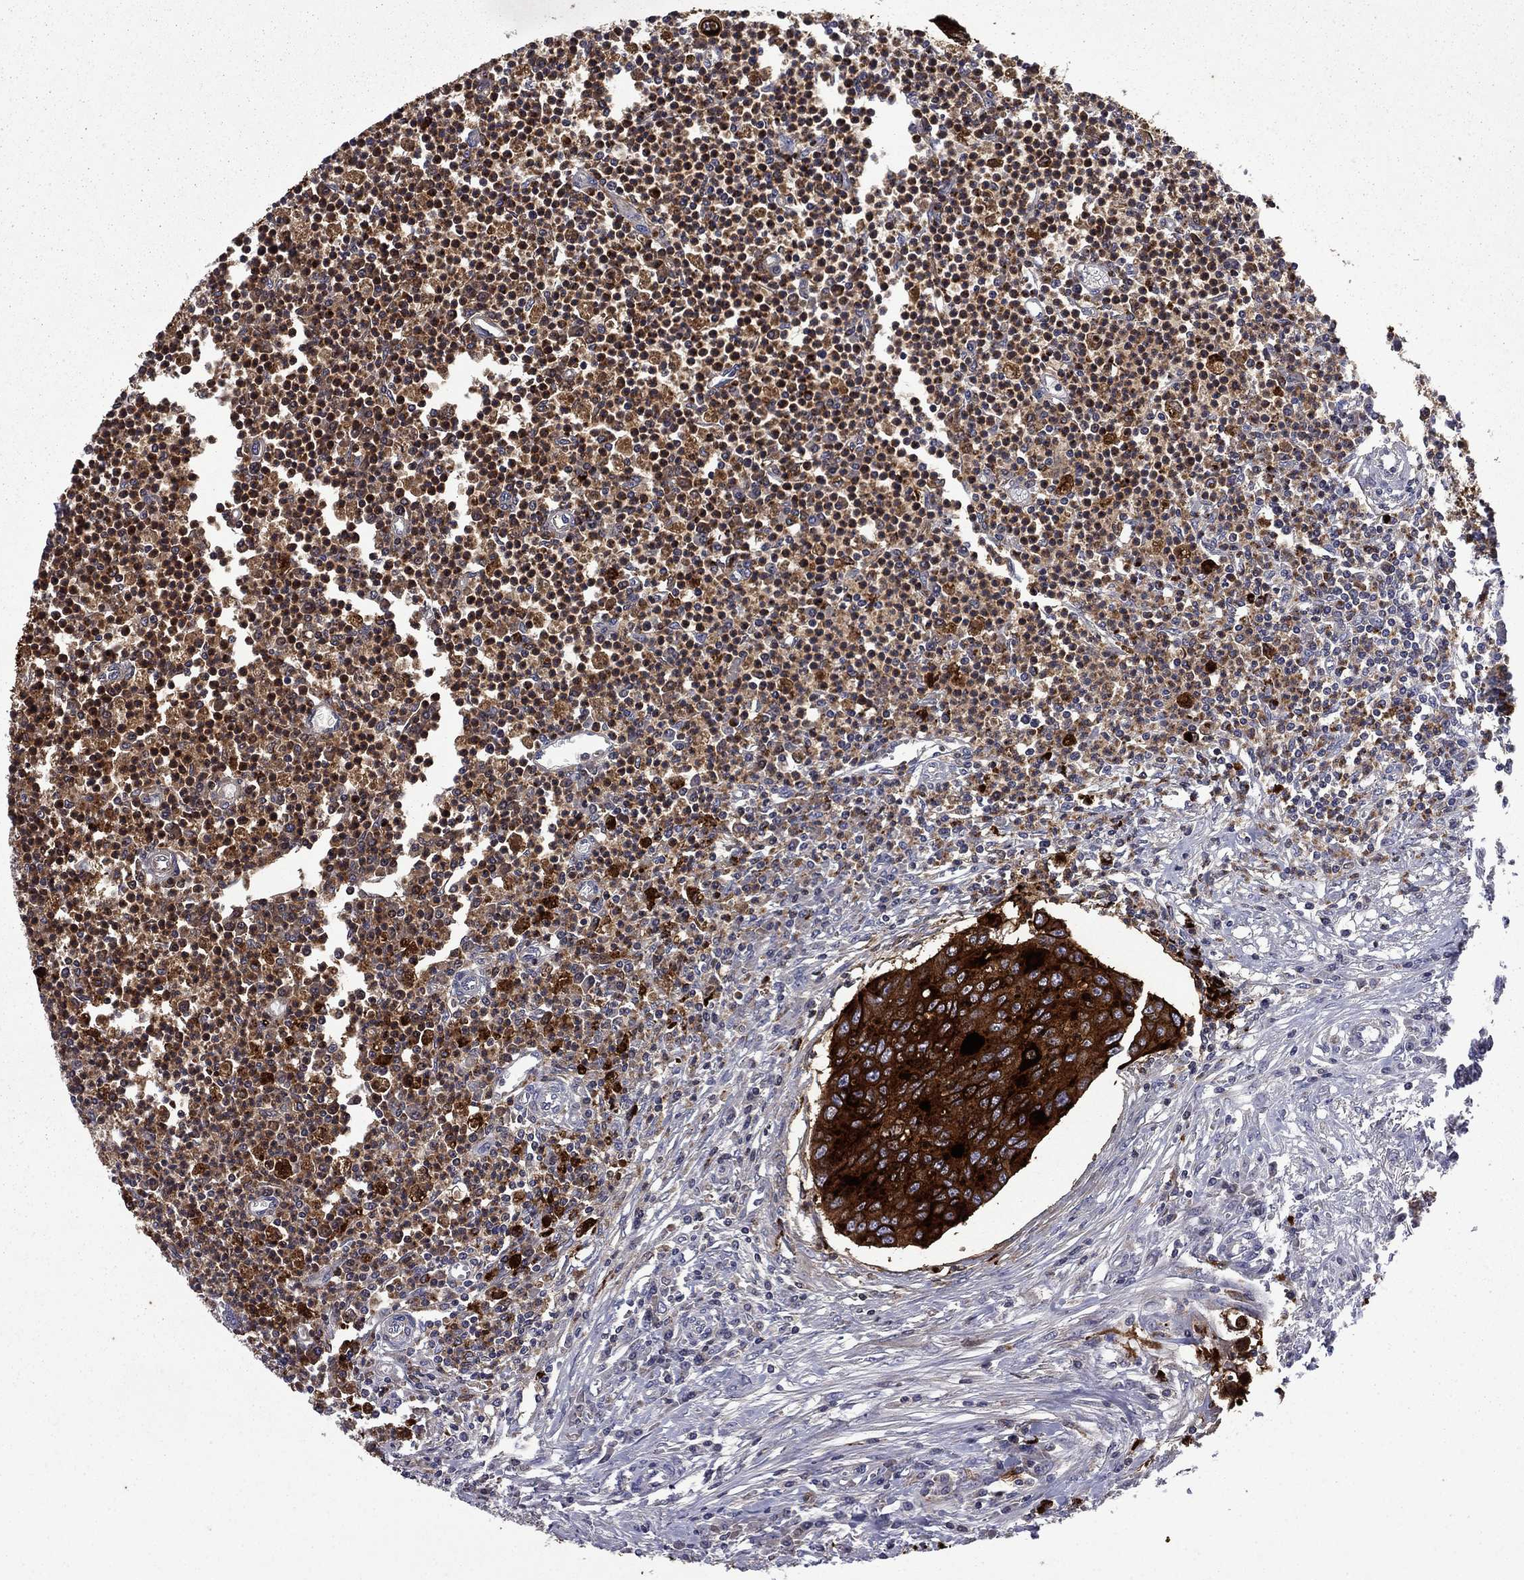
{"staining": {"intensity": "strong", "quantity": ">75%", "location": "cytoplasmic/membranous"}, "tissue": "colorectal cancer", "cell_type": "Tumor cells", "image_type": "cancer", "snomed": [{"axis": "morphology", "description": "Adenocarcinoma, NOS"}, {"axis": "topography", "description": "Colon"}], "caption": "Colorectal cancer tissue shows strong cytoplasmic/membranous positivity in approximately >75% of tumor cells Nuclei are stained in blue.", "gene": "CEACAM7", "patient": {"sex": "male", "age": 53}}